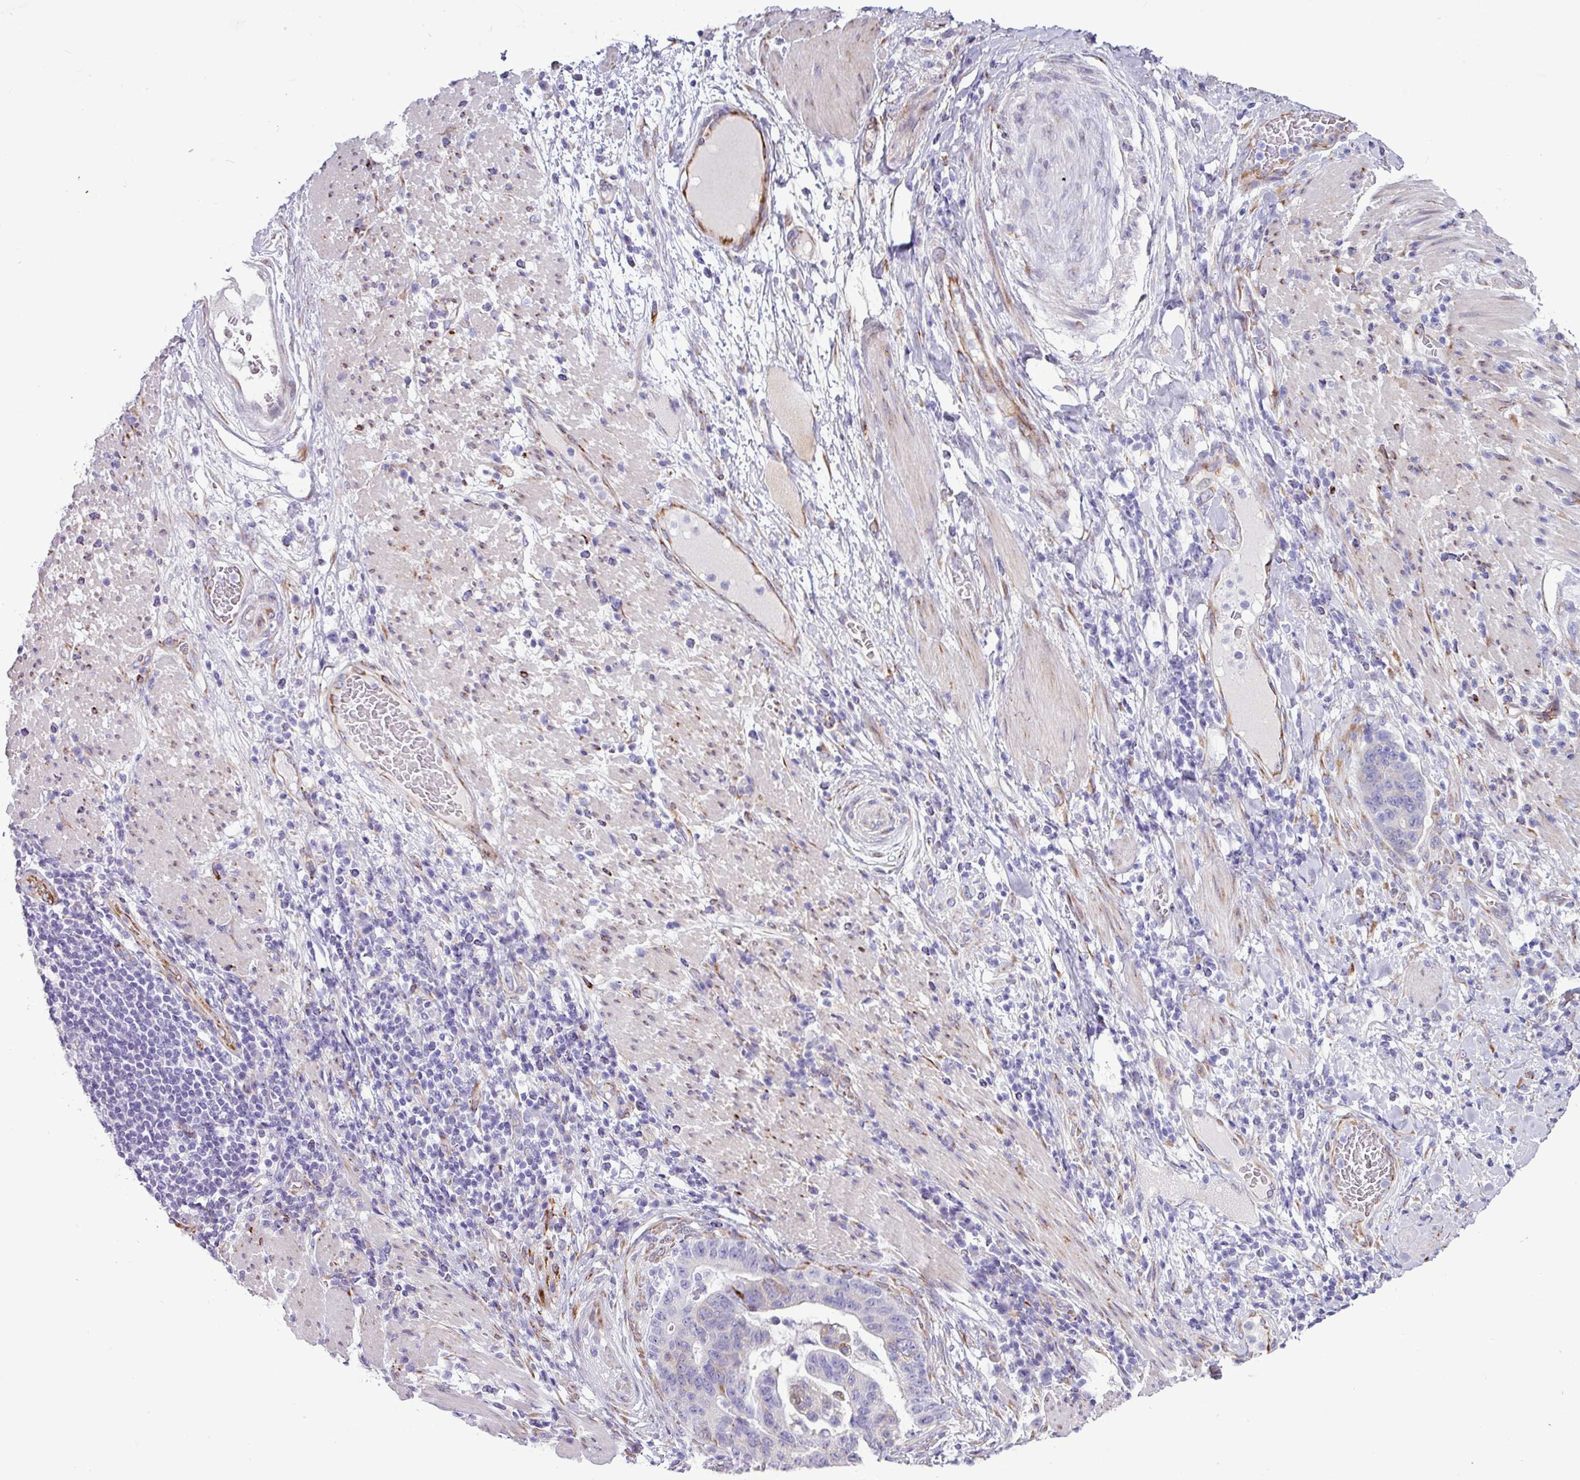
{"staining": {"intensity": "moderate", "quantity": "<25%", "location": "cytoplasmic/membranous"}, "tissue": "stomach cancer", "cell_type": "Tumor cells", "image_type": "cancer", "snomed": [{"axis": "morphology", "description": "Normal tissue, NOS"}, {"axis": "morphology", "description": "Adenocarcinoma, NOS"}, {"axis": "topography", "description": "Stomach"}], "caption": "A low amount of moderate cytoplasmic/membranous expression is identified in approximately <25% of tumor cells in stomach cancer tissue.", "gene": "PPP1R35", "patient": {"sex": "female", "age": 64}}